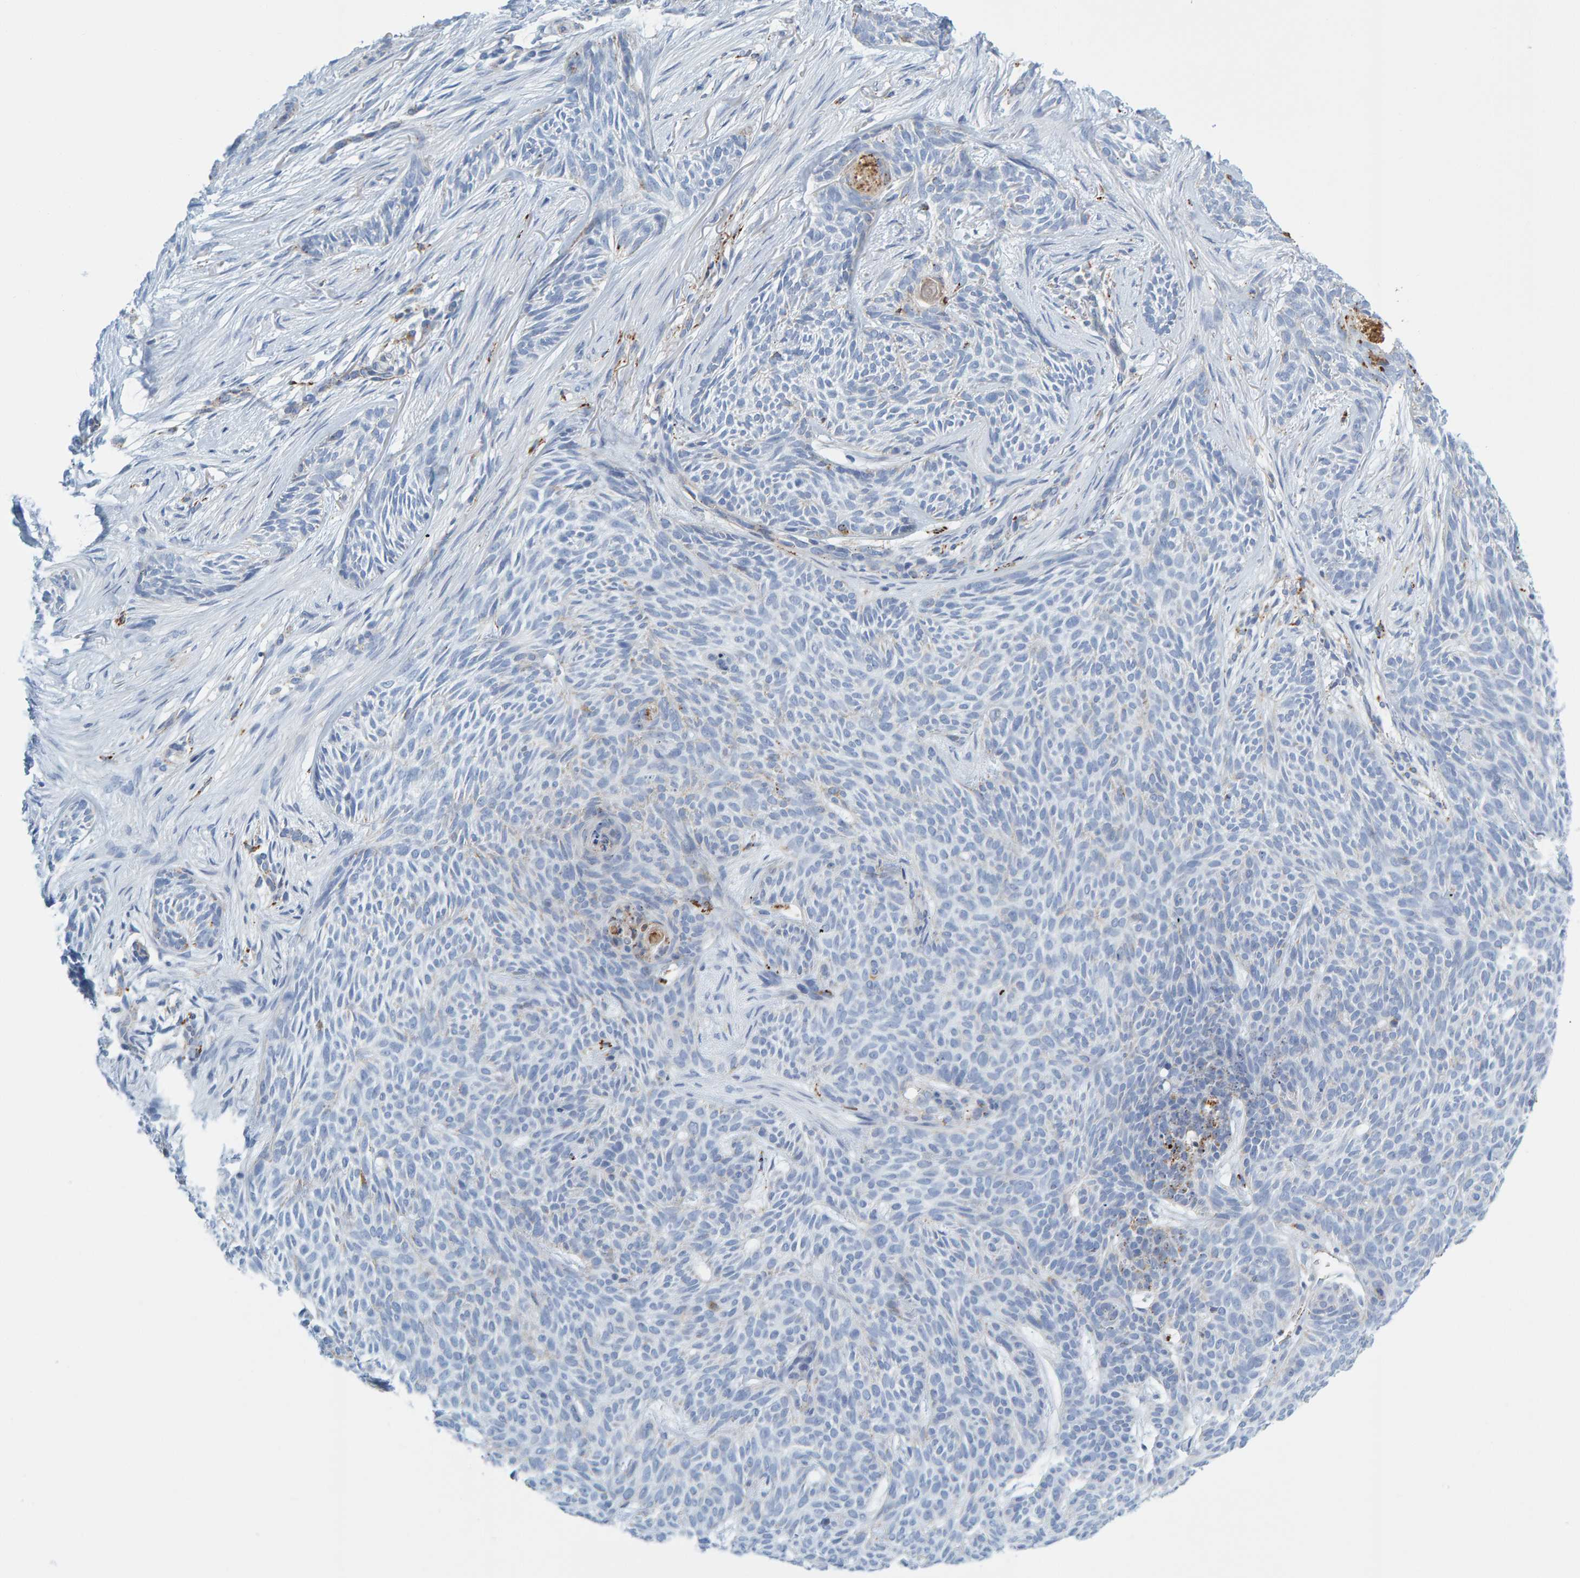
{"staining": {"intensity": "negative", "quantity": "none", "location": "none"}, "tissue": "skin cancer", "cell_type": "Tumor cells", "image_type": "cancer", "snomed": [{"axis": "morphology", "description": "Basal cell carcinoma"}, {"axis": "topography", "description": "Skin"}], "caption": "Photomicrograph shows no protein staining in tumor cells of basal cell carcinoma (skin) tissue.", "gene": "BIN3", "patient": {"sex": "female", "age": 59}}